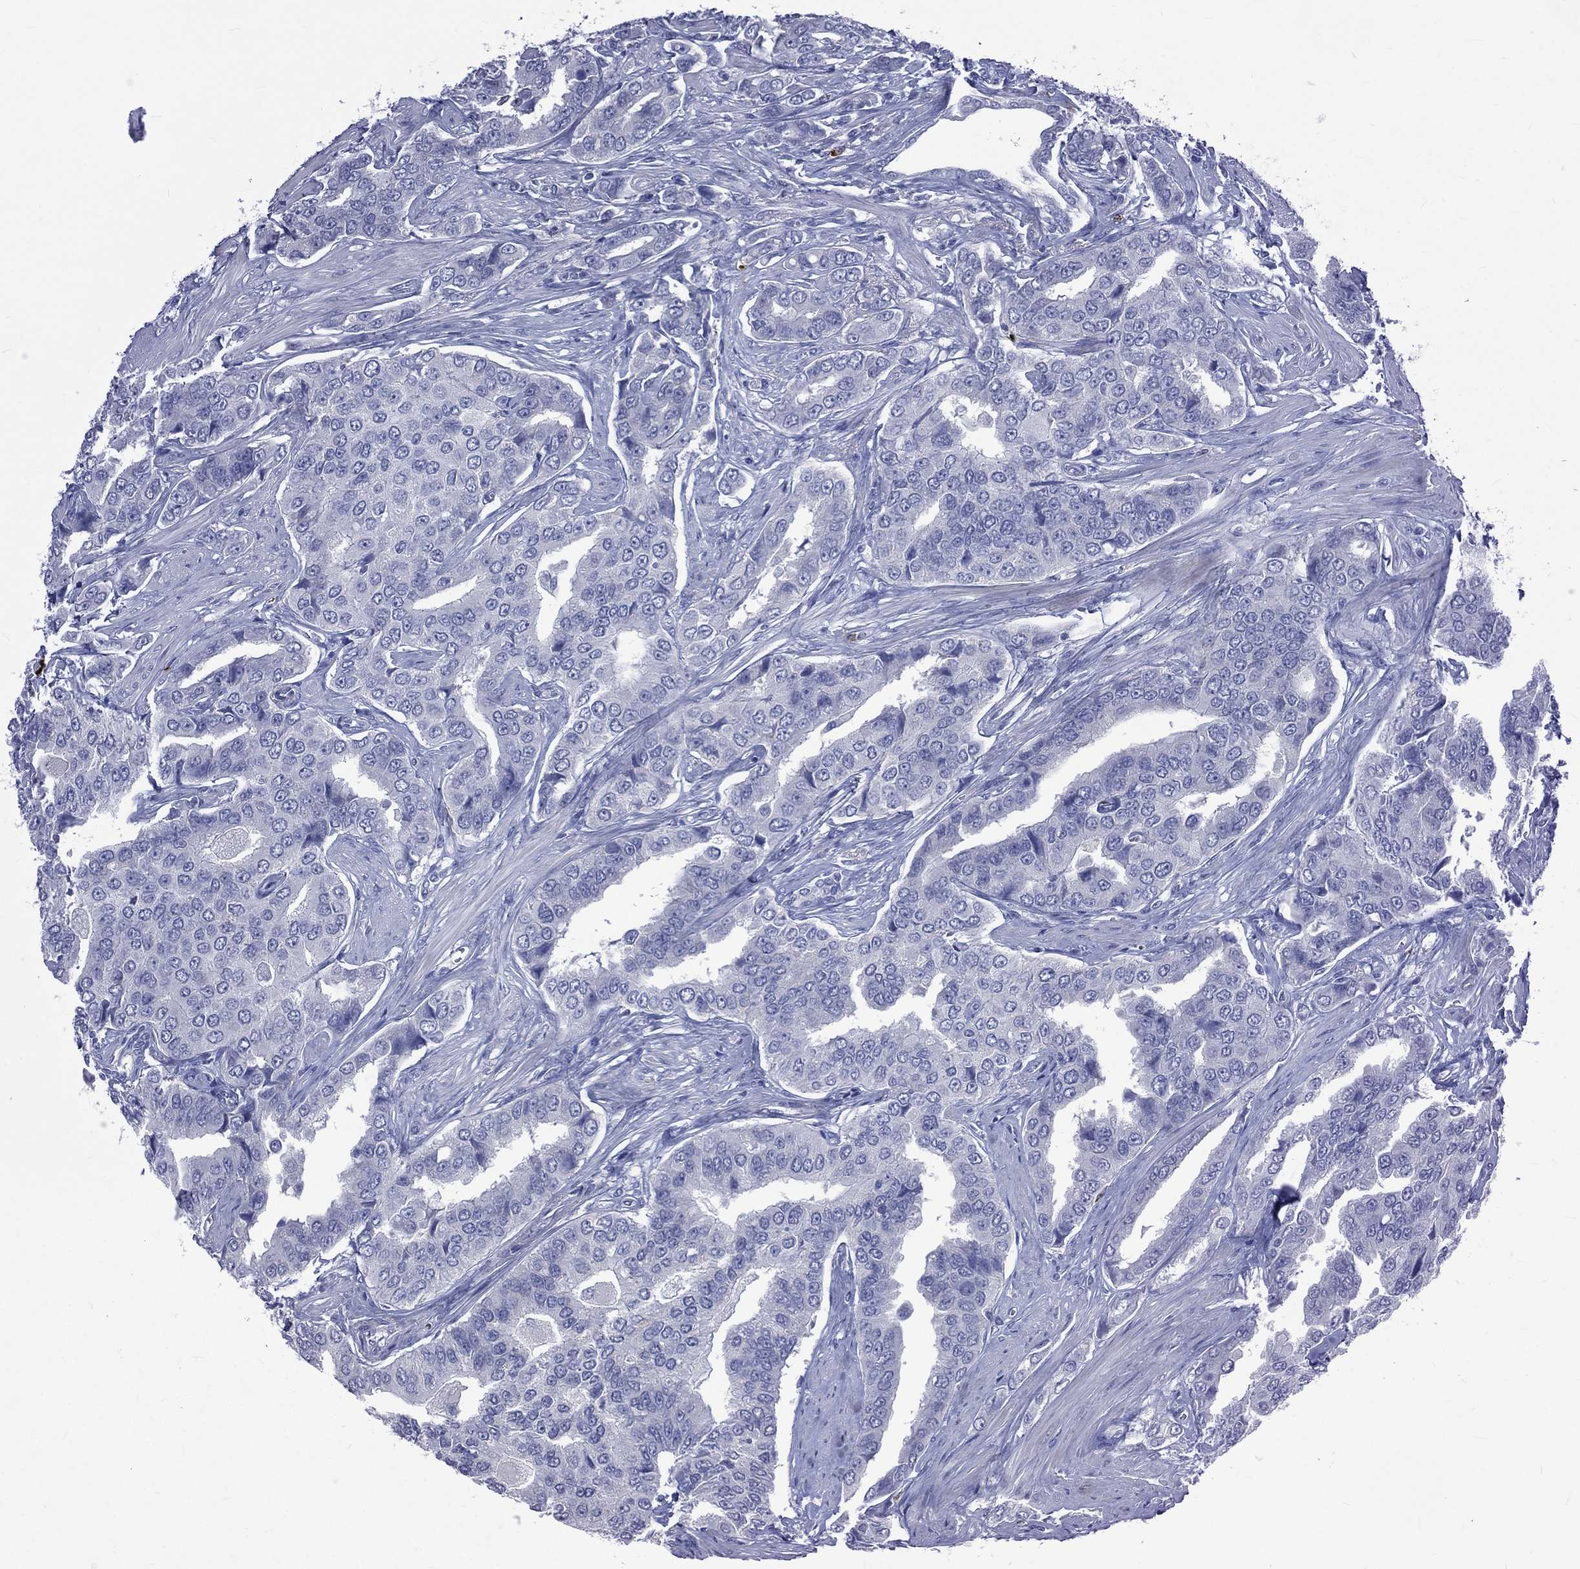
{"staining": {"intensity": "negative", "quantity": "none", "location": "none"}, "tissue": "prostate cancer", "cell_type": "Tumor cells", "image_type": "cancer", "snomed": [{"axis": "morphology", "description": "Adenocarcinoma, NOS"}, {"axis": "topography", "description": "Prostate and seminal vesicle, NOS"}, {"axis": "topography", "description": "Prostate"}], "caption": "This is an immunohistochemistry (IHC) image of prostate adenocarcinoma. There is no expression in tumor cells.", "gene": "ELANE", "patient": {"sex": "male", "age": 69}}